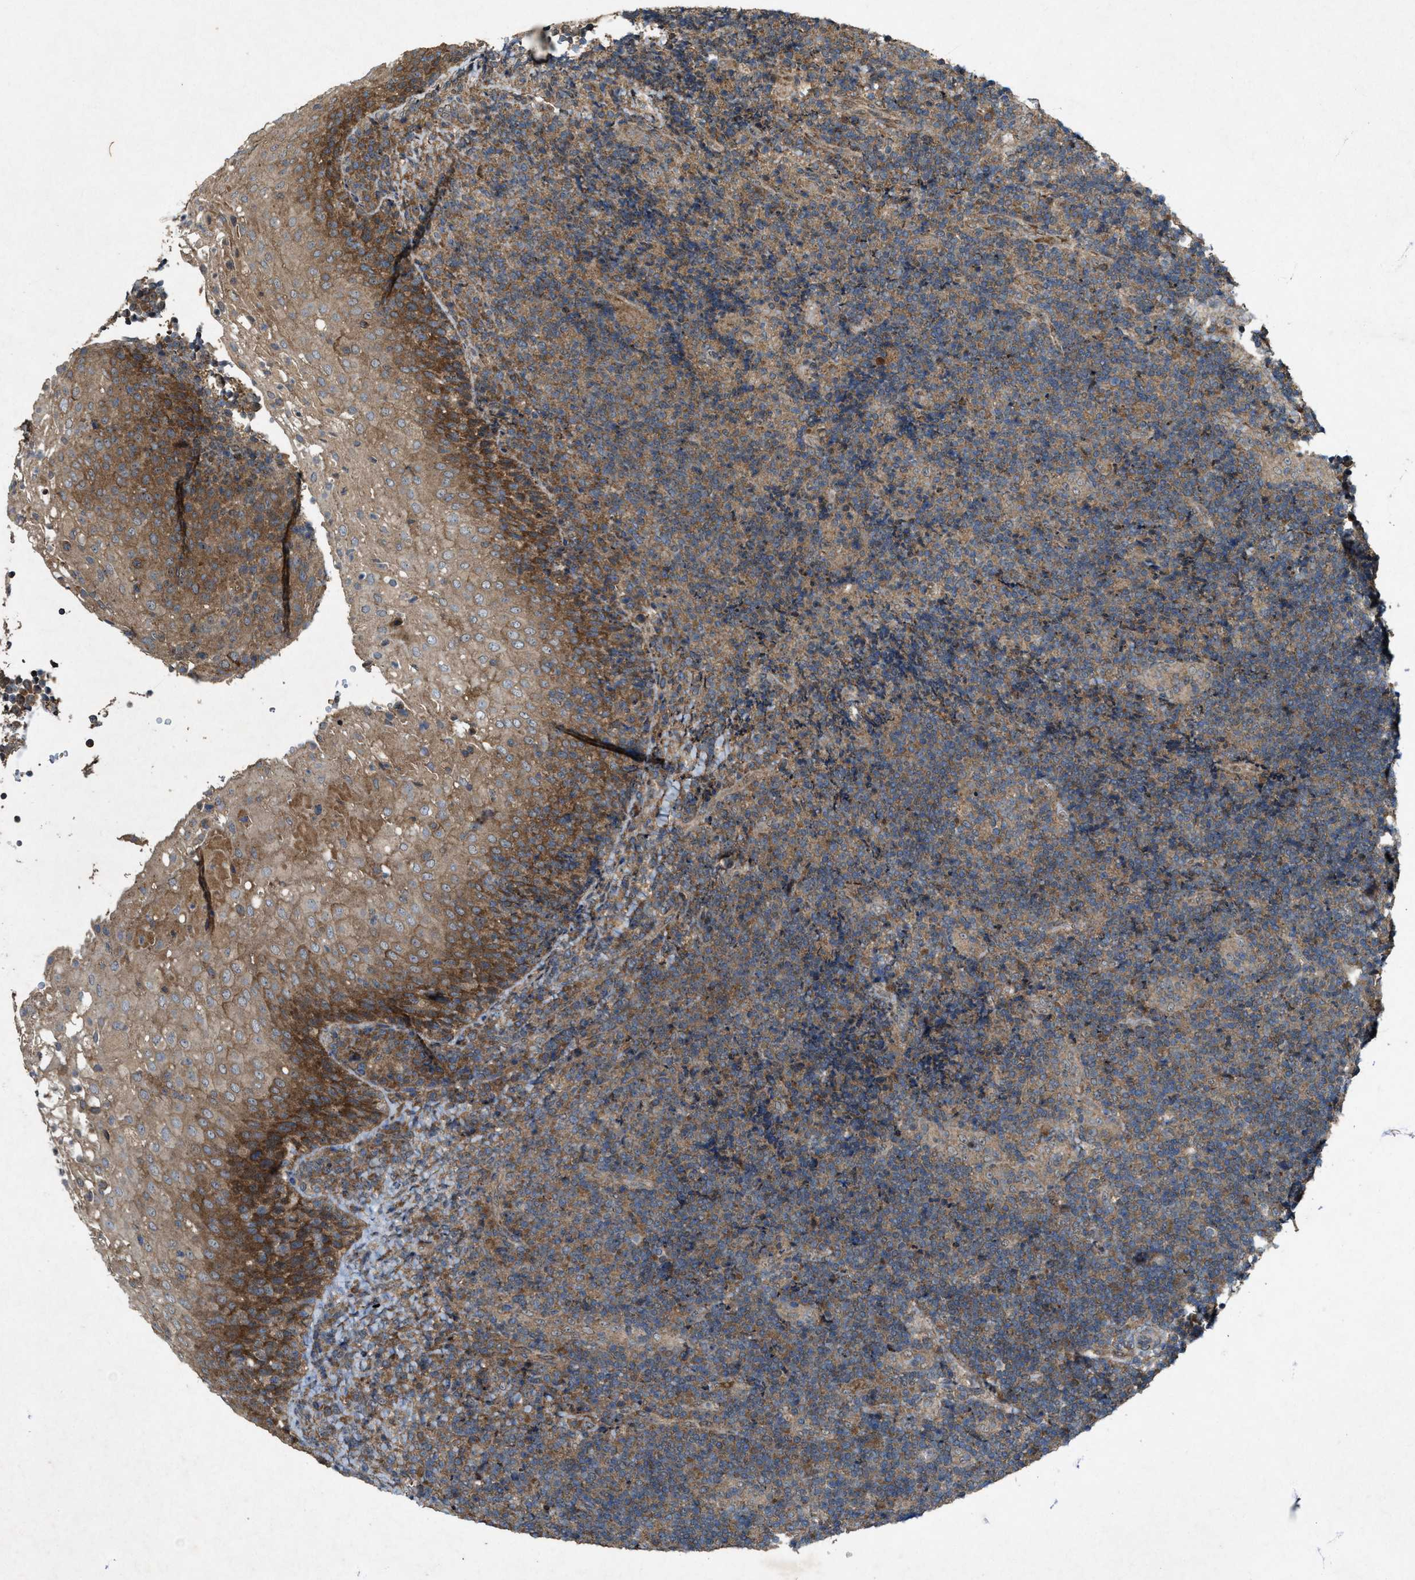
{"staining": {"intensity": "moderate", "quantity": ">75%", "location": "cytoplasmic/membranous"}, "tissue": "lymphoma", "cell_type": "Tumor cells", "image_type": "cancer", "snomed": [{"axis": "morphology", "description": "Malignant lymphoma, non-Hodgkin's type, High grade"}, {"axis": "topography", "description": "Tonsil"}], "caption": "Immunohistochemical staining of human high-grade malignant lymphoma, non-Hodgkin's type shows medium levels of moderate cytoplasmic/membranous staining in about >75% of tumor cells.", "gene": "PDP2", "patient": {"sex": "female", "age": 36}}